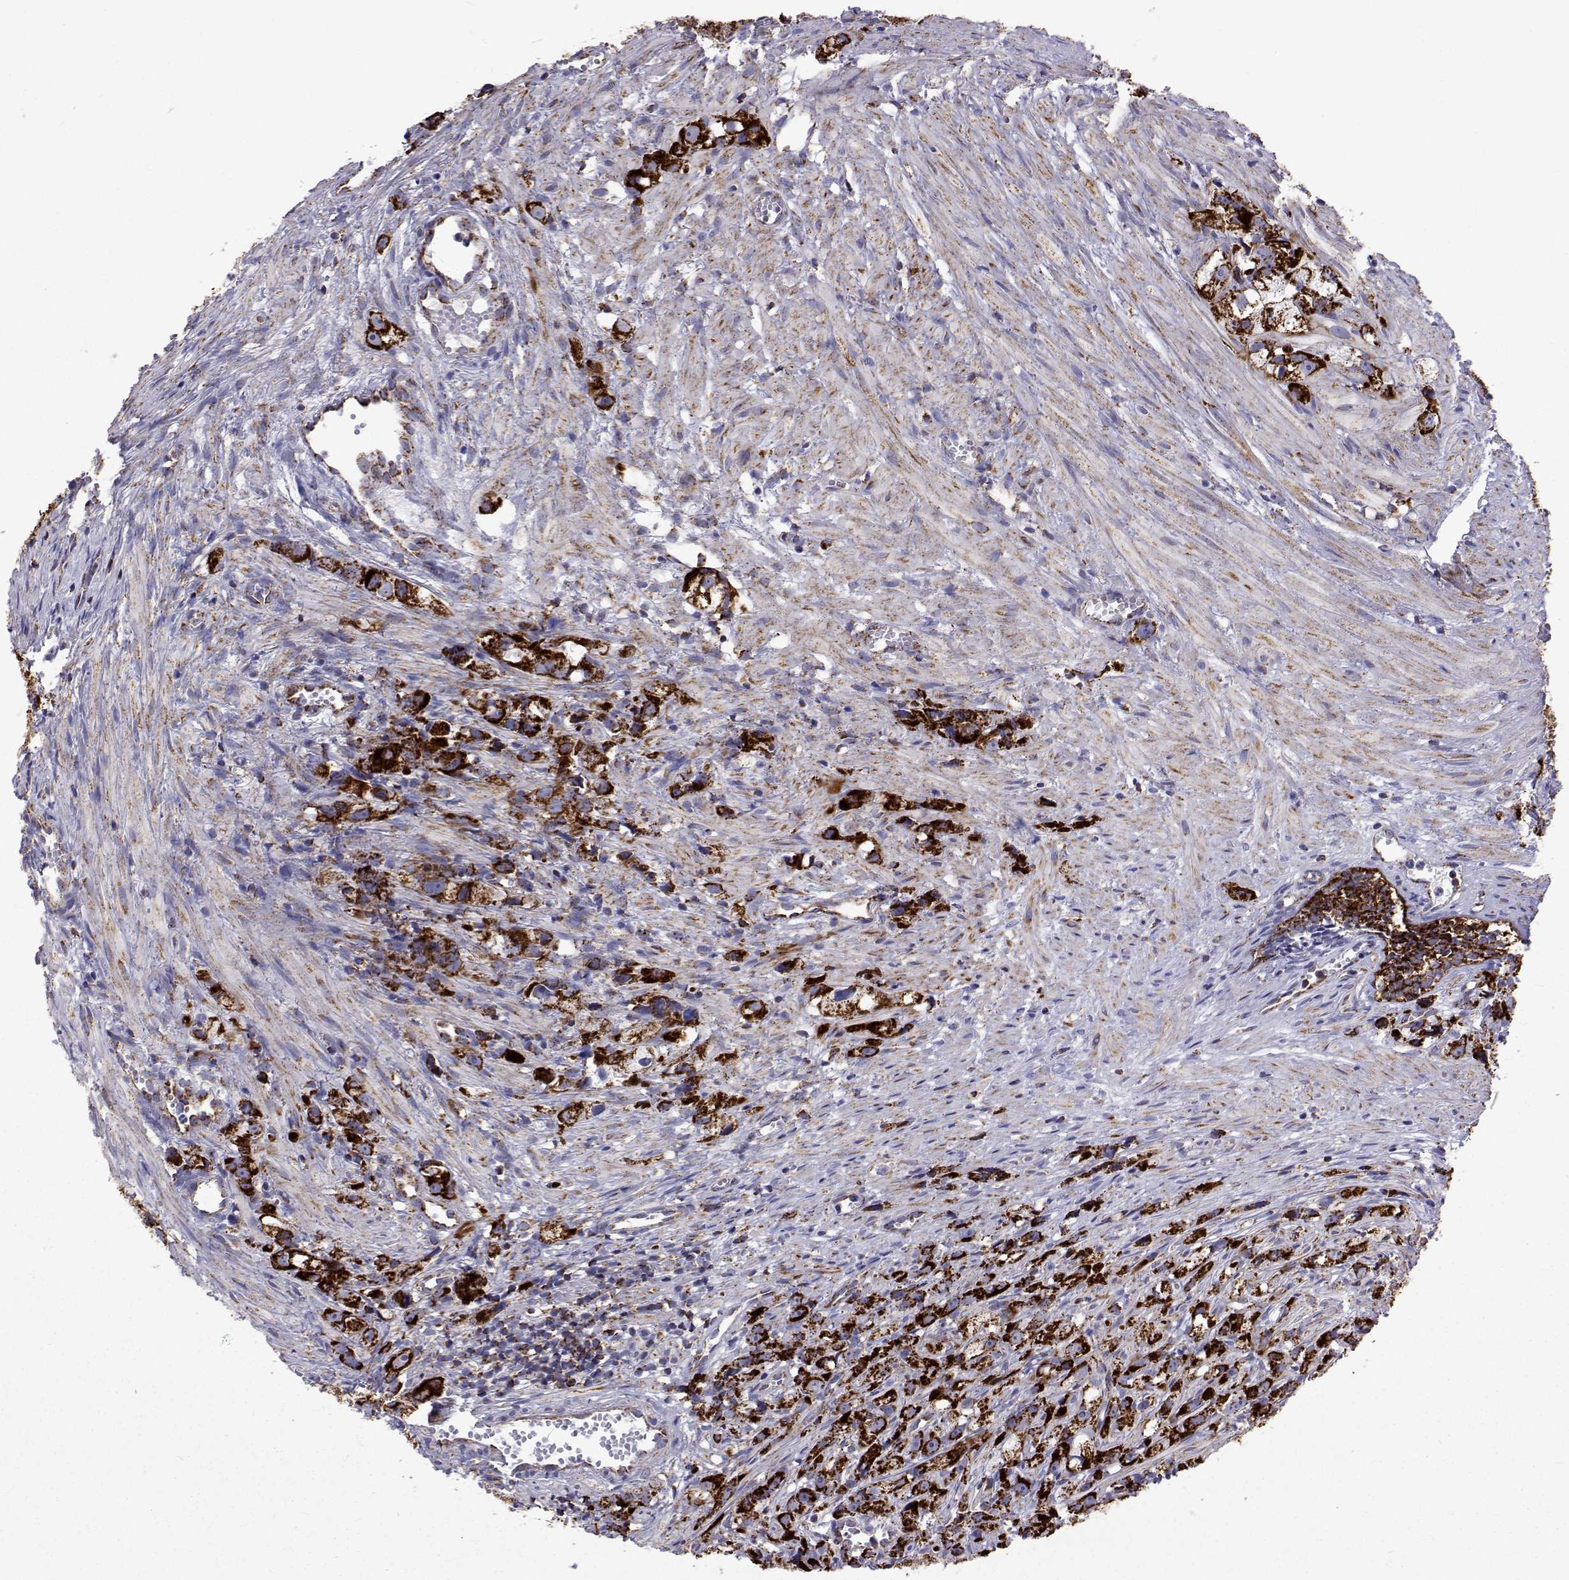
{"staining": {"intensity": "strong", "quantity": ">75%", "location": "cytoplasmic/membranous"}, "tissue": "prostate cancer", "cell_type": "Tumor cells", "image_type": "cancer", "snomed": [{"axis": "morphology", "description": "Adenocarcinoma, High grade"}, {"axis": "topography", "description": "Prostate"}], "caption": "A brown stain highlights strong cytoplasmic/membranous positivity of a protein in human high-grade adenocarcinoma (prostate) tumor cells.", "gene": "MCCC2", "patient": {"sex": "male", "age": 75}}